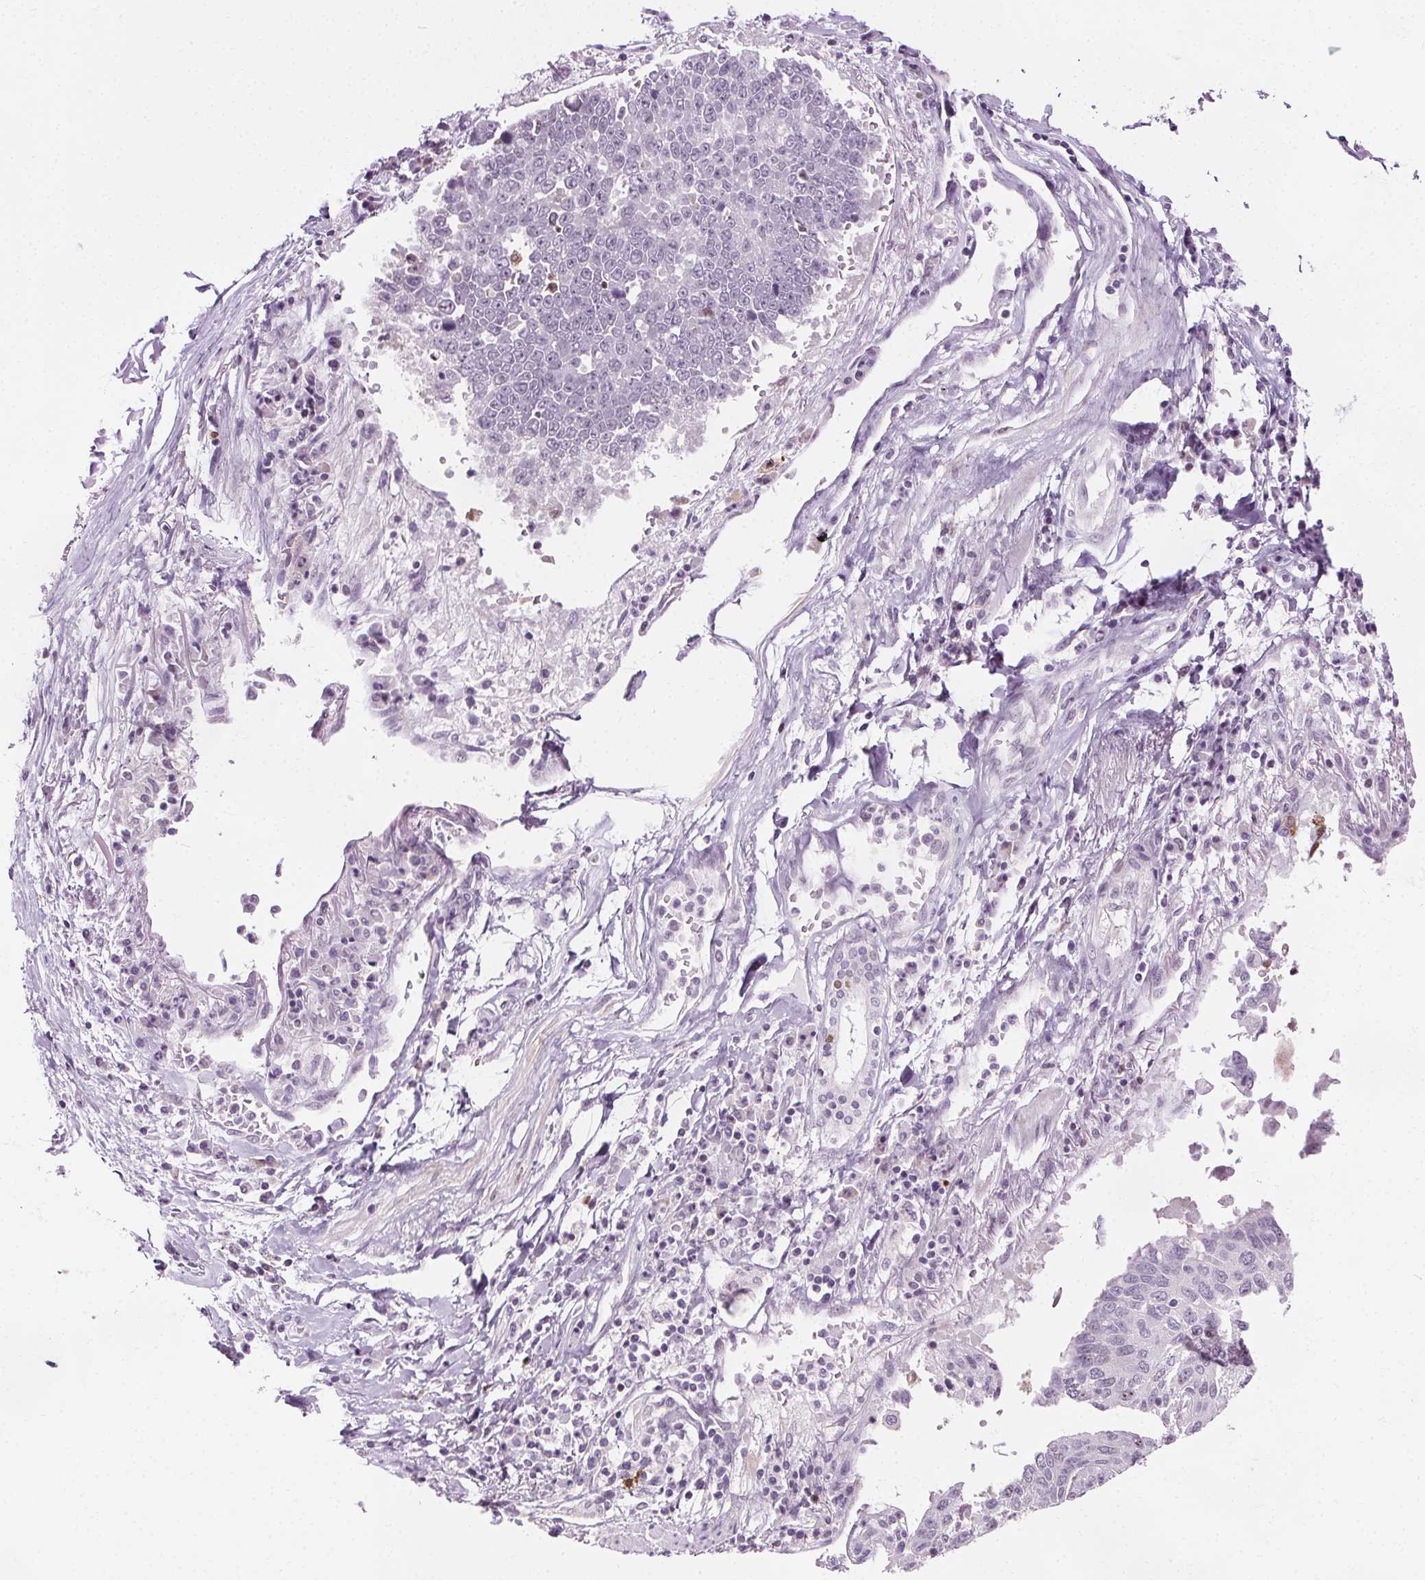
{"staining": {"intensity": "negative", "quantity": "none", "location": "none"}, "tissue": "lung cancer", "cell_type": "Tumor cells", "image_type": "cancer", "snomed": [{"axis": "morphology", "description": "Squamous cell carcinoma, NOS"}, {"axis": "topography", "description": "Lung"}], "caption": "Tumor cells show no significant expression in lung cancer. The staining was performed using DAB to visualize the protein expression in brown, while the nuclei were stained in blue with hematoxylin (Magnification: 20x).", "gene": "CEBPA", "patient": {"sex": "male", "age": 73}}